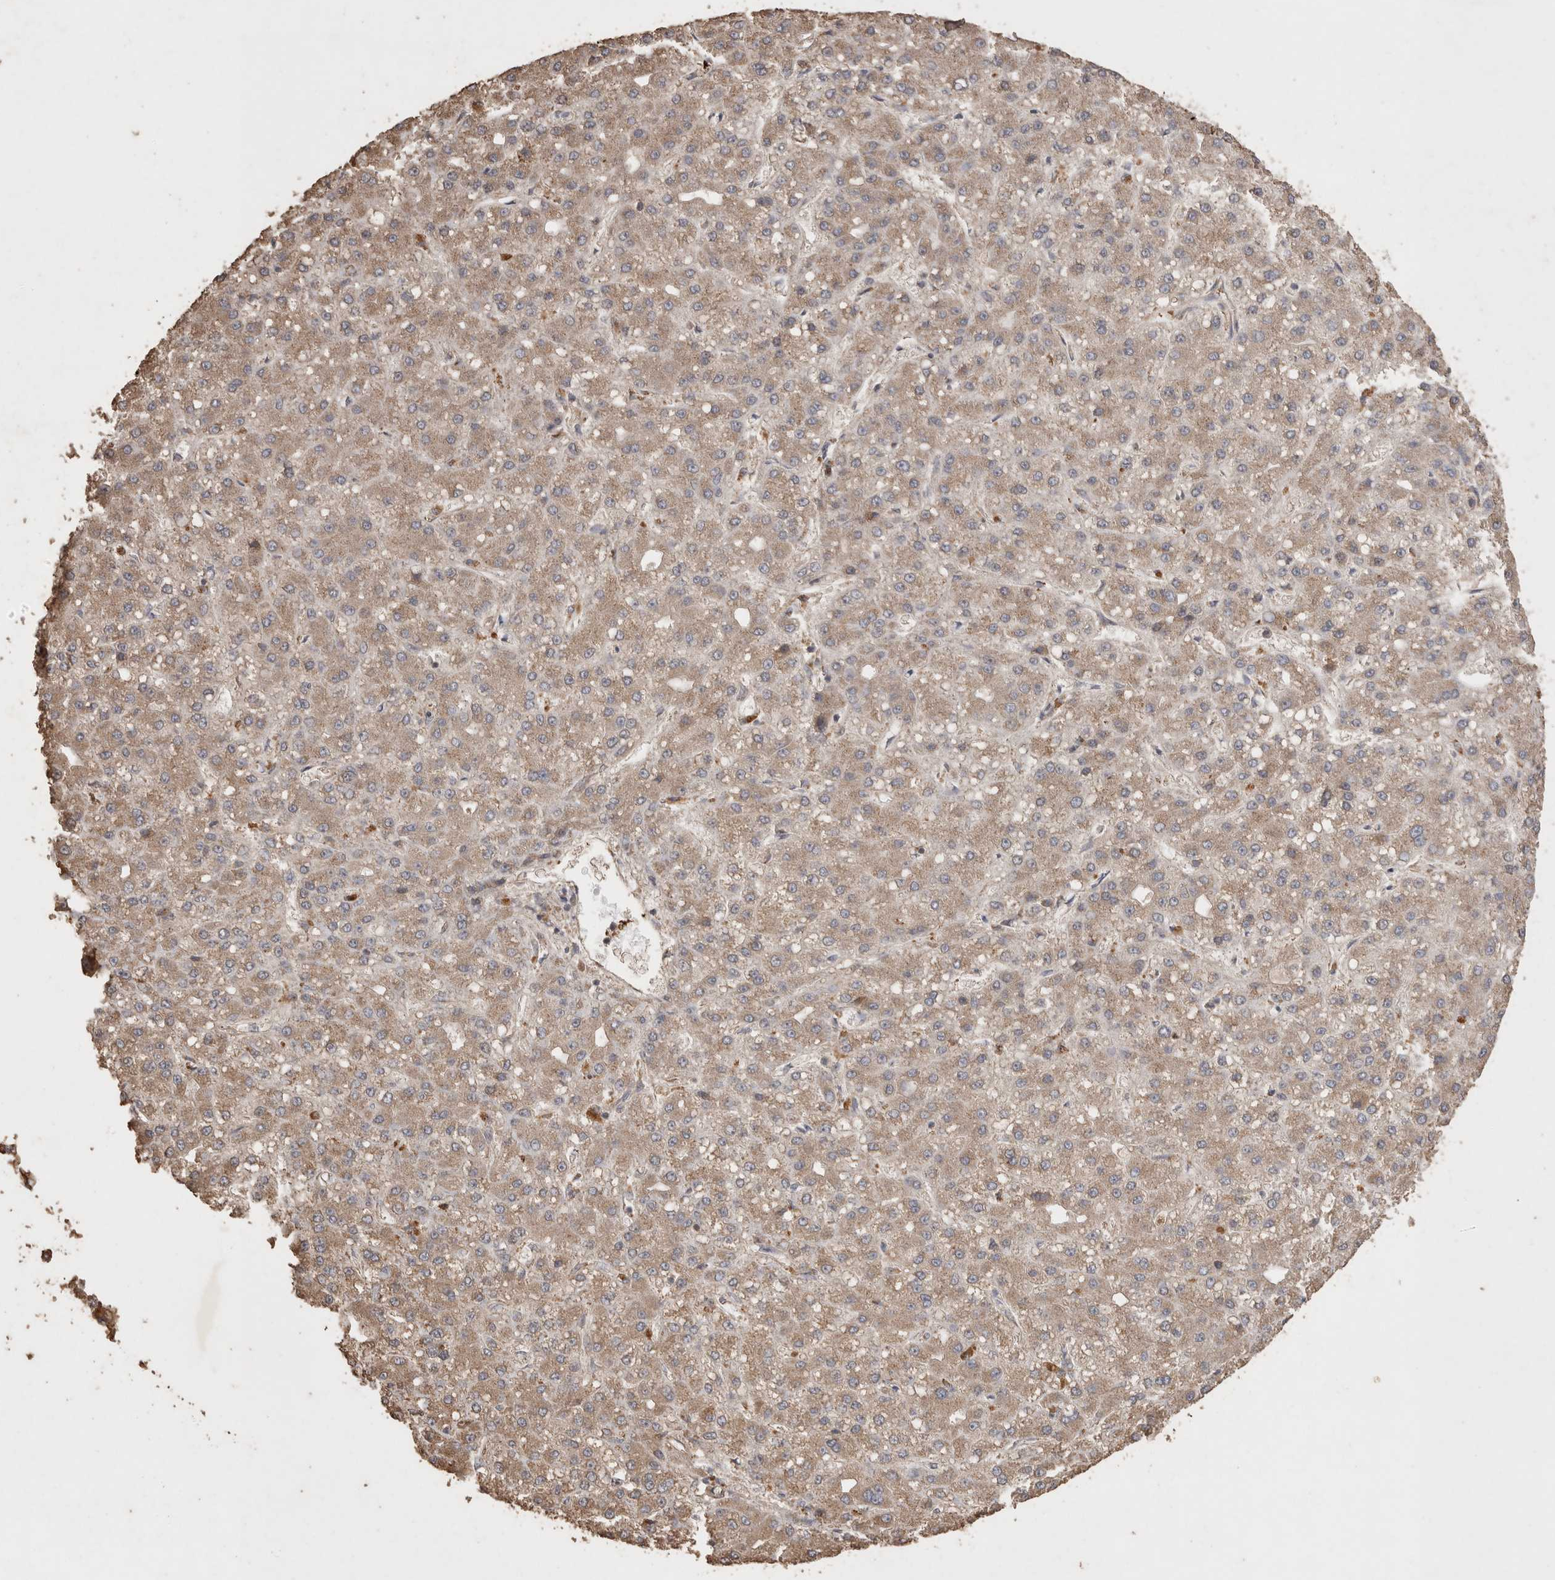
{"staining": {"intensity": "weak", "quantity": ">75%", "location": "cytoplasmic/membranous"}, "tissue": "liver cancer", "cell_type": "Tumor cells", "image_type": "cancer", "snomed": [{"axis": "morphology", "description": "Carcinoma, Hepatocellular, NOS"}, {"axis": "topography", "description": "Liver"}], "caption": "Hepatocellular carcinoma (liver) stained with DAB (3,3'-diaminobenzidine) immunohistochemistry (IHC) shows low levels of weak cytoplasmic/membranous expression in about >75% of tumor cells.", "gene": "SNX31", "patient": {"sex": "male", "age": 67}}